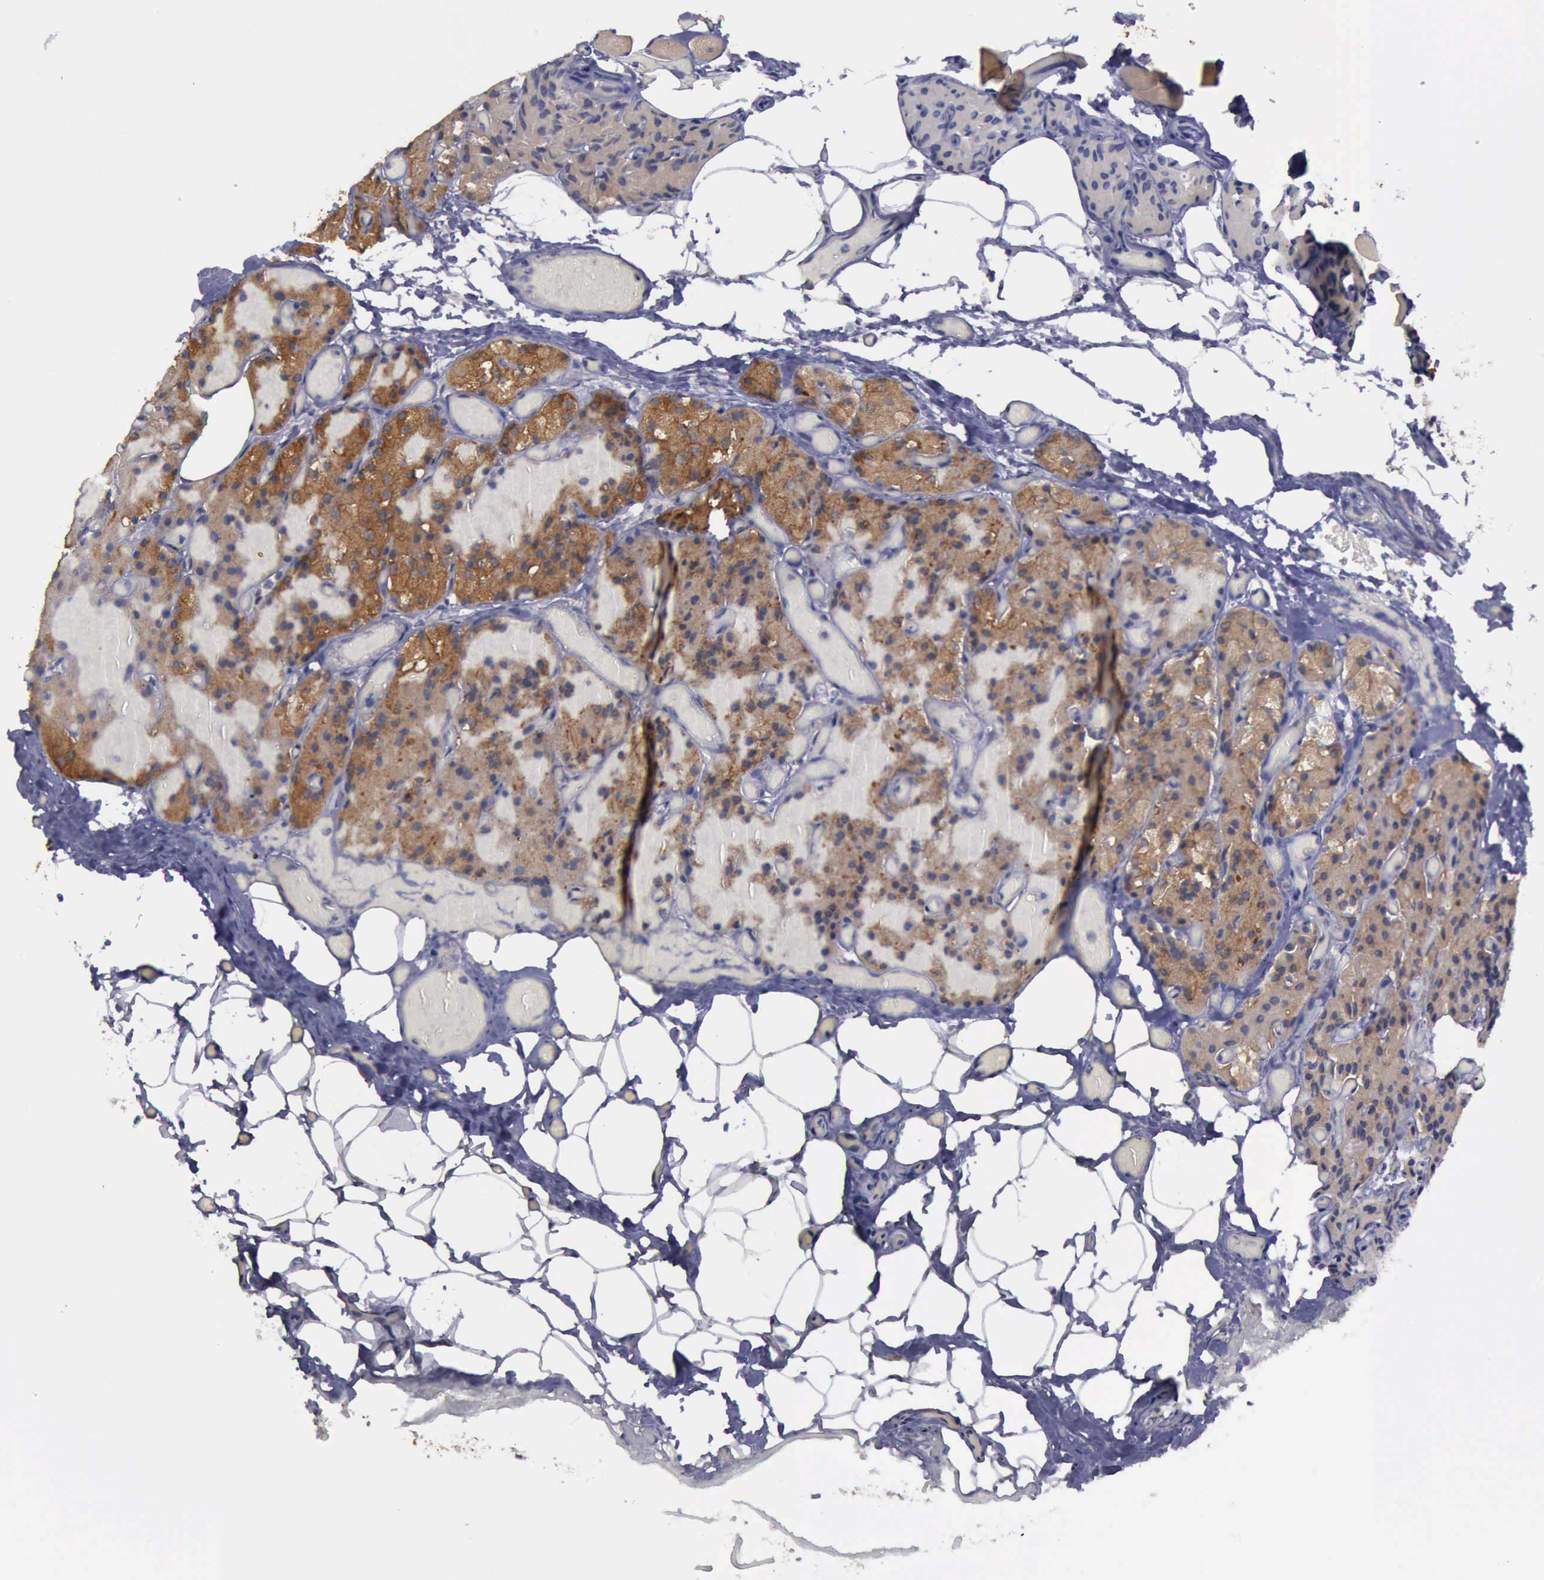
{"staining": {"intensity": "strong", "quantity": ">75%", "location": "cytoplasmic/membranous"}, "tissue": "parathyroid gland", "cell_type": "Glandular cells", "image_type": "normal", "snomed": [{"axis": "morphology", "description": "Normal tissue, NOS"}, {"axis": "topography", "description": "Skeletal muscle"}, {"axis": "topography", "description": "Parathyroid gland"}], "caption": "Immunohistochemical staining of benign parathyroid gland reveals high levels of strong cytoplasmic/membranous positivity in about >75% of glandular cells.", "gene": "PHKA1", "patient": {"sex": "female", "age": 37}}